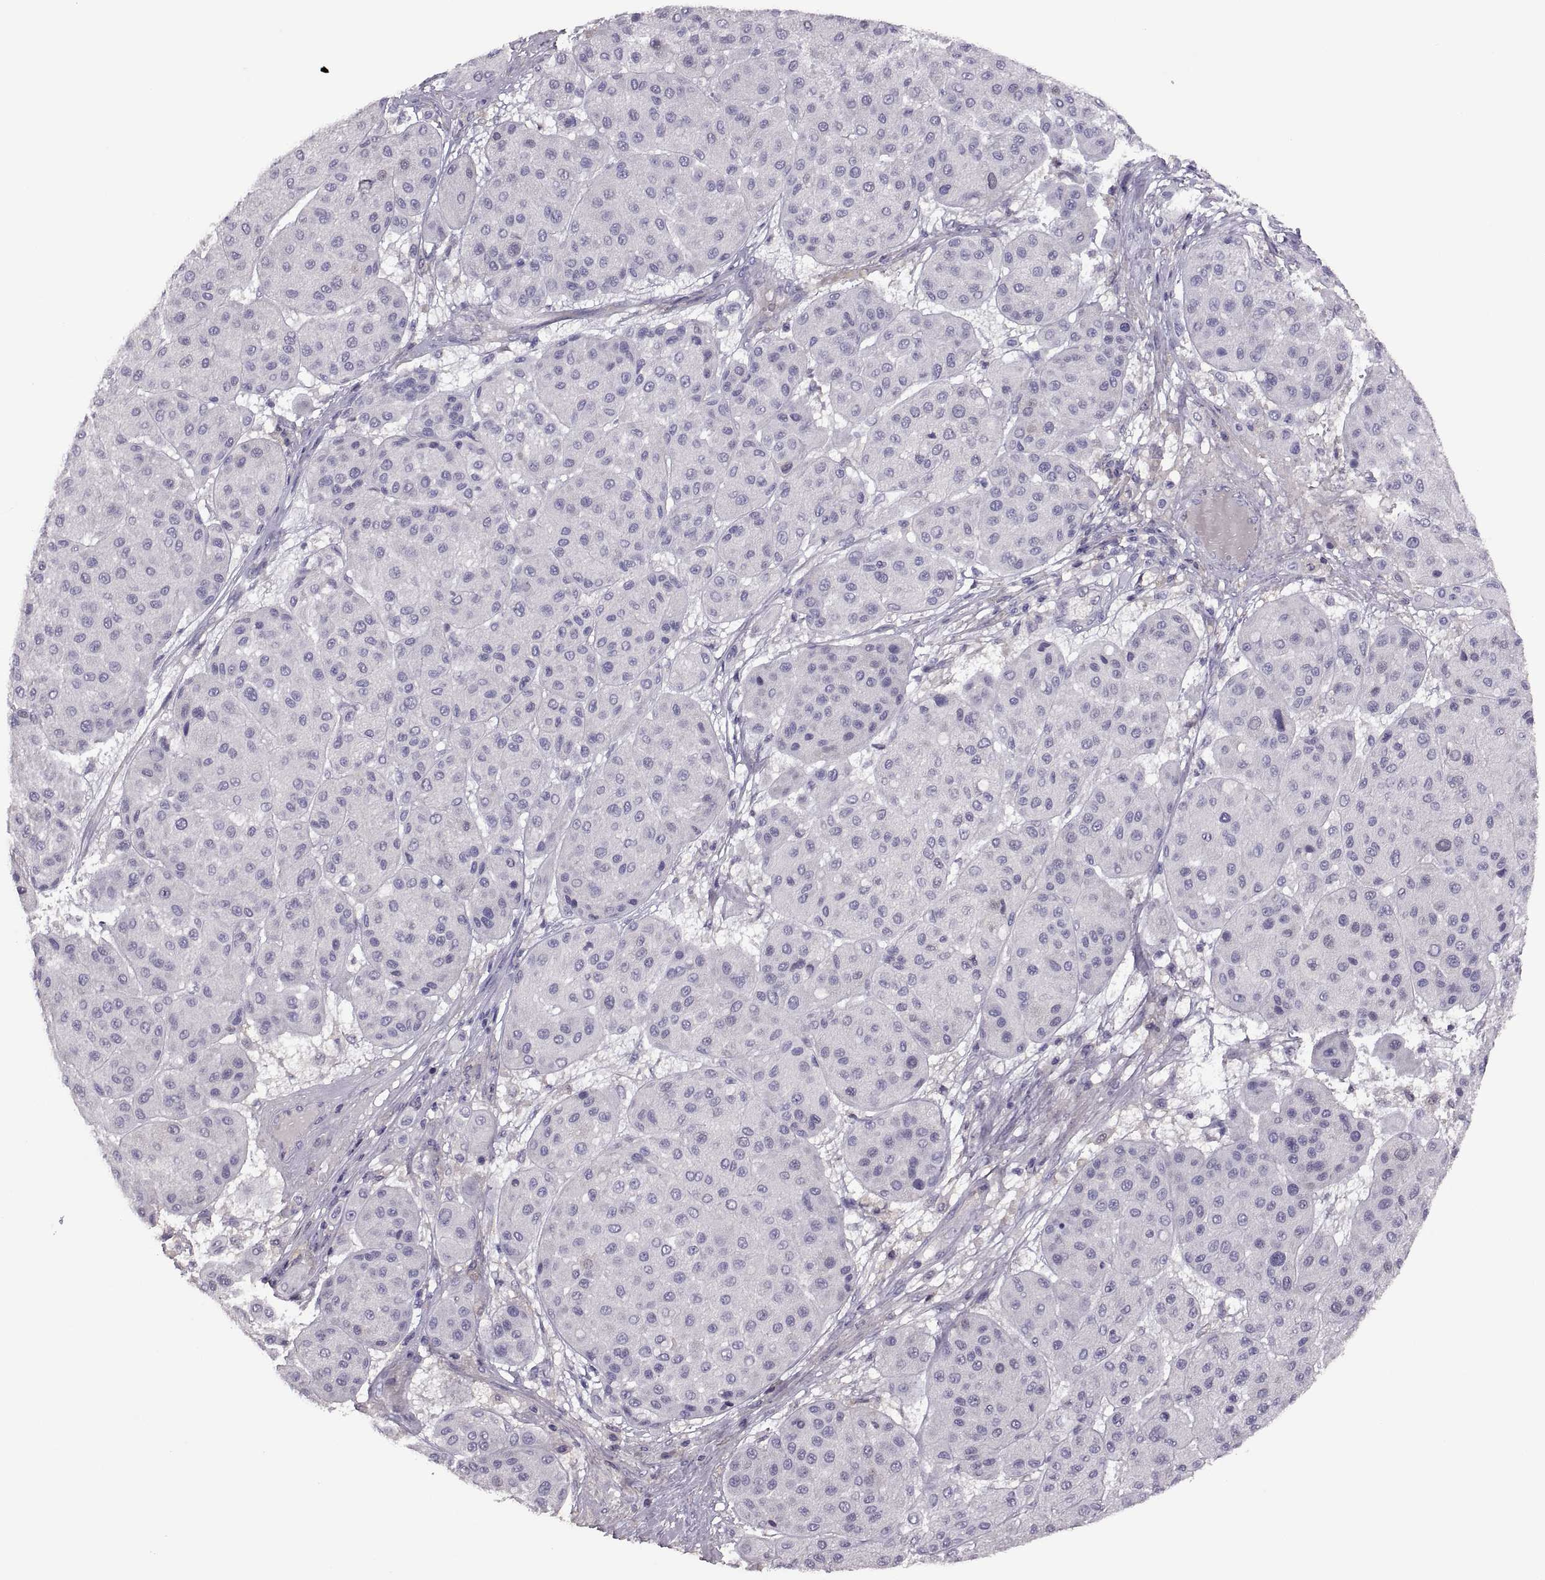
{"staining": {"intensity": "negative", "quantity": "none", "location": "none"}, "tissue": "melanoma", "cell_type": "Tumor cells", "image_type": "cancer", "snomed": [{"axis": "morphology", "description": "Malignant melanoma, Metastatic site"}, {"axis": "topography", "description": "Smooth muscle"}], "caption": "An image of malignant melanoma (metastatic site) stained for a protein displays no brown staining in tumor cells.", "gene": "TBX19", "patient": {"sex": "male", "age": 41}}